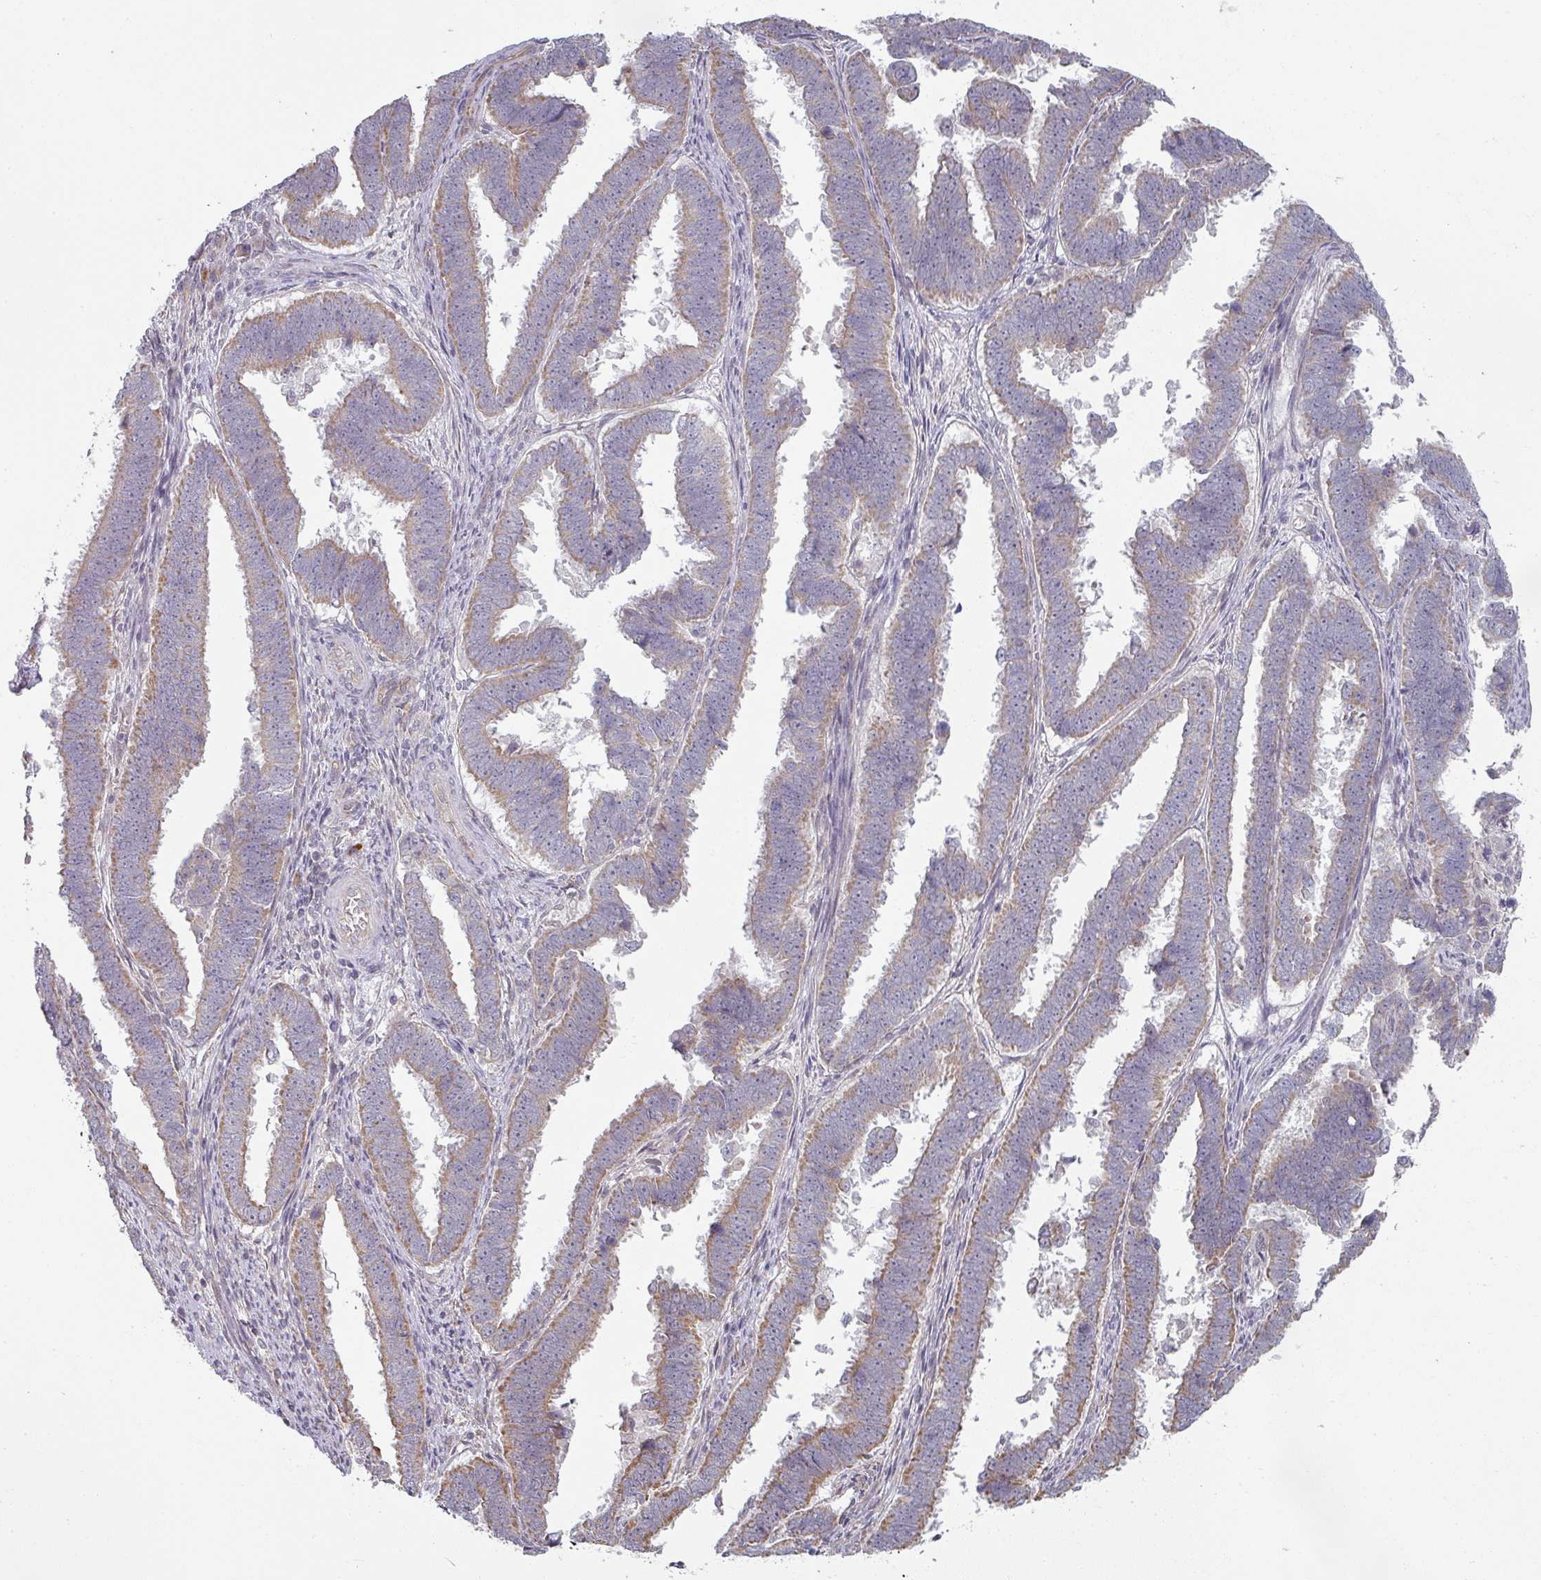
{"staining": {"intensity": "weak", "quantity": ">75%", "location": "cytoplasmic/membranous"}, "tissue": "endometrial cancer", "cell_type": "Tumor cells", "image_type": "cancer", "snomed": [{"axis": "morphology", "description": "Adenocarcinoma, NOS"}, {"axis": "topography", "description": "Endometrium"}], "caption": "Endometrial adenocarcinoma stained with immunohistochemistry reveals weak cytoplasmic/membranous staining in approximately >75% of tumor cells.", "gene": "PLEKHJ1", "patient": {"sex": "female", "age": 75}}